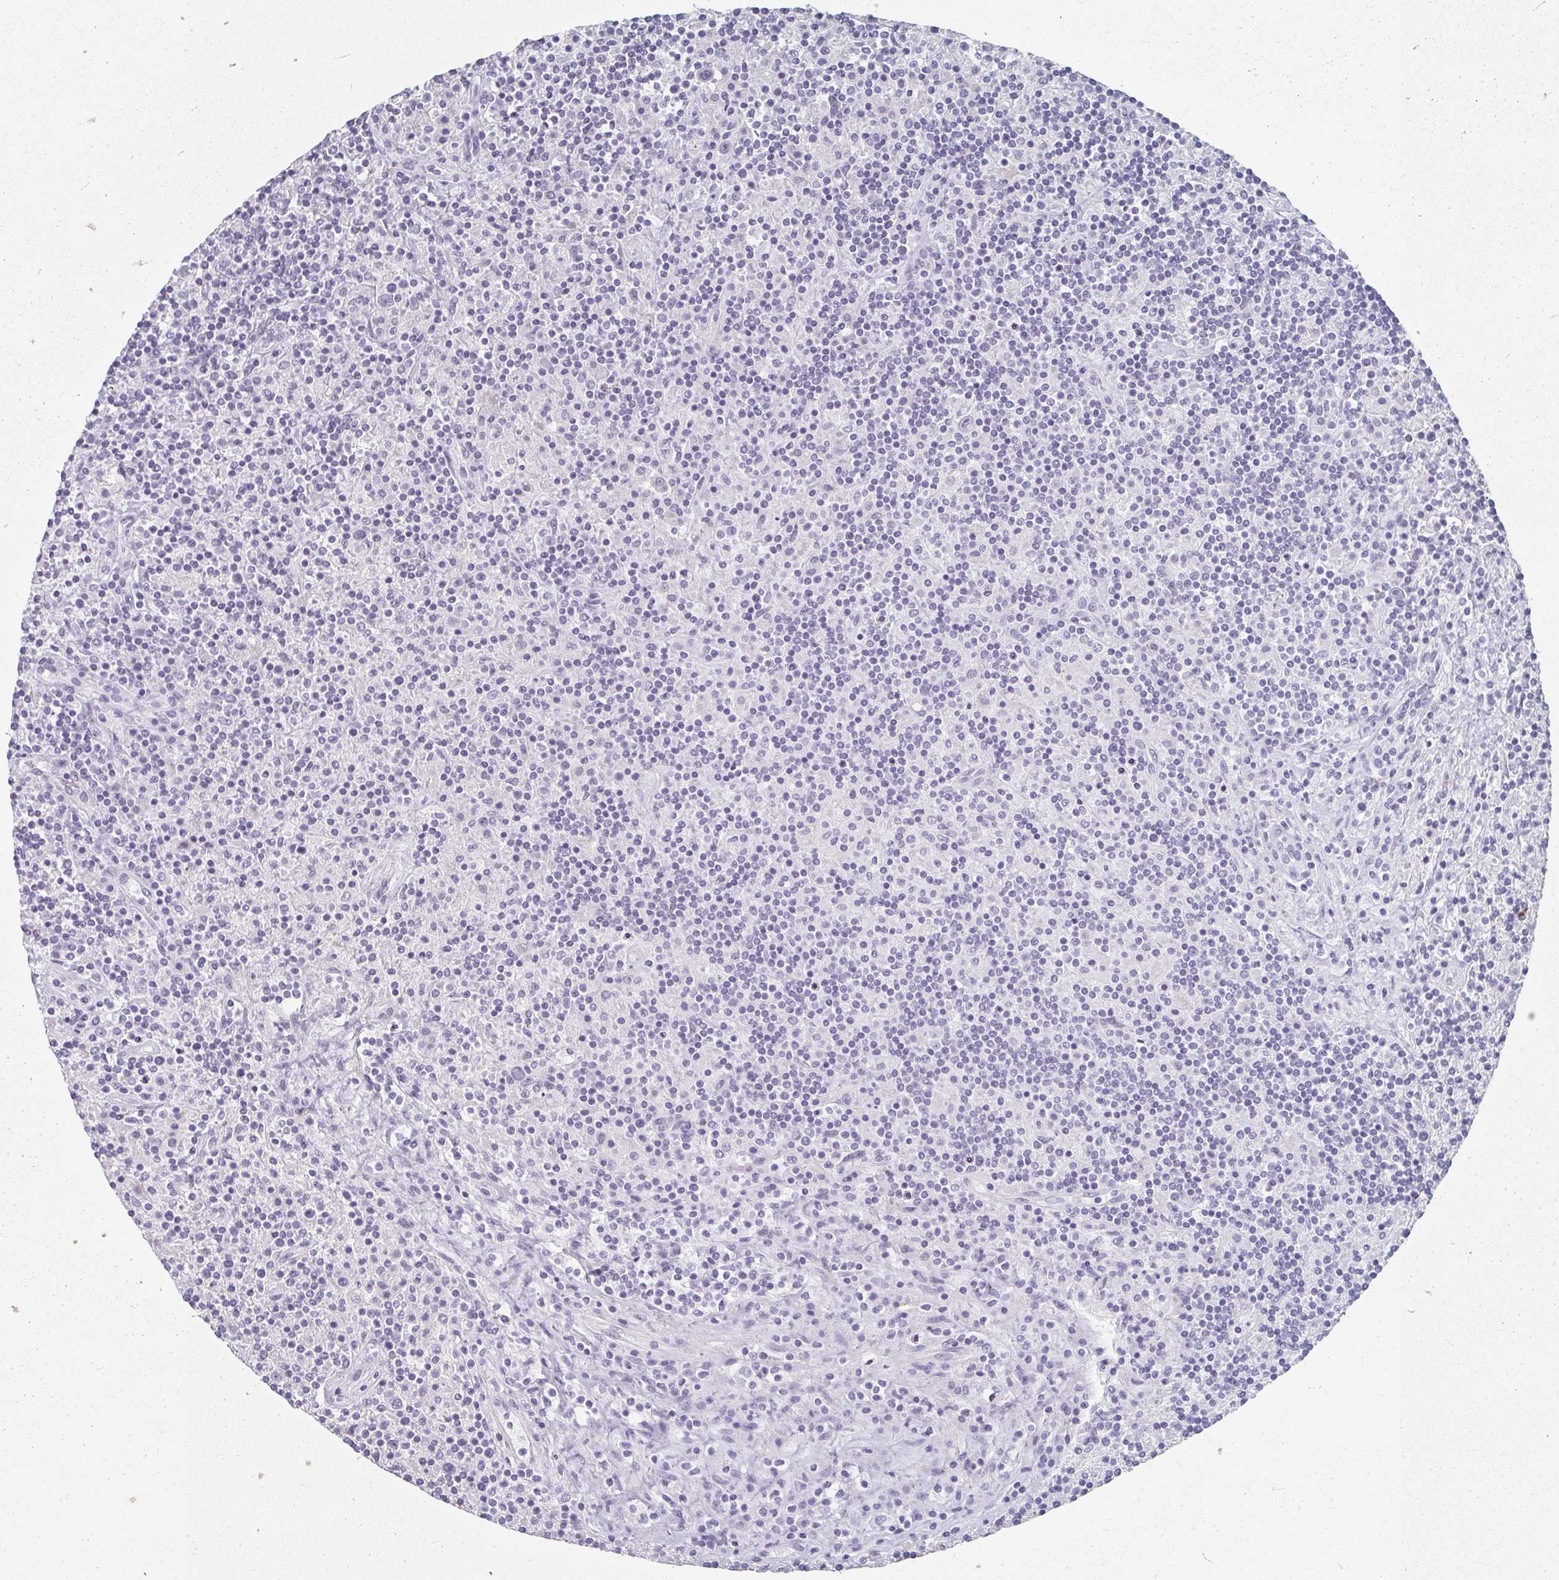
{"staining": {"intensity": "negative", "quantity": "none", "location": "none"}, "tissue": "lymphoma", "cell_type": "Tumor cells", "image_type": "cancer", "snomed": [{"axis": "morphology", "description": "Hodgkin's disease, NOS"}, {"axis": "topography", "description": "Lymph node"}], "caption": "Protein analysis of lymphoma shows no significant positivity in tumor cells. (DAB immunohistochemistry, high magnification).", "gene": "CAMKV", "patient": {"sex": "male", "age": 70}}